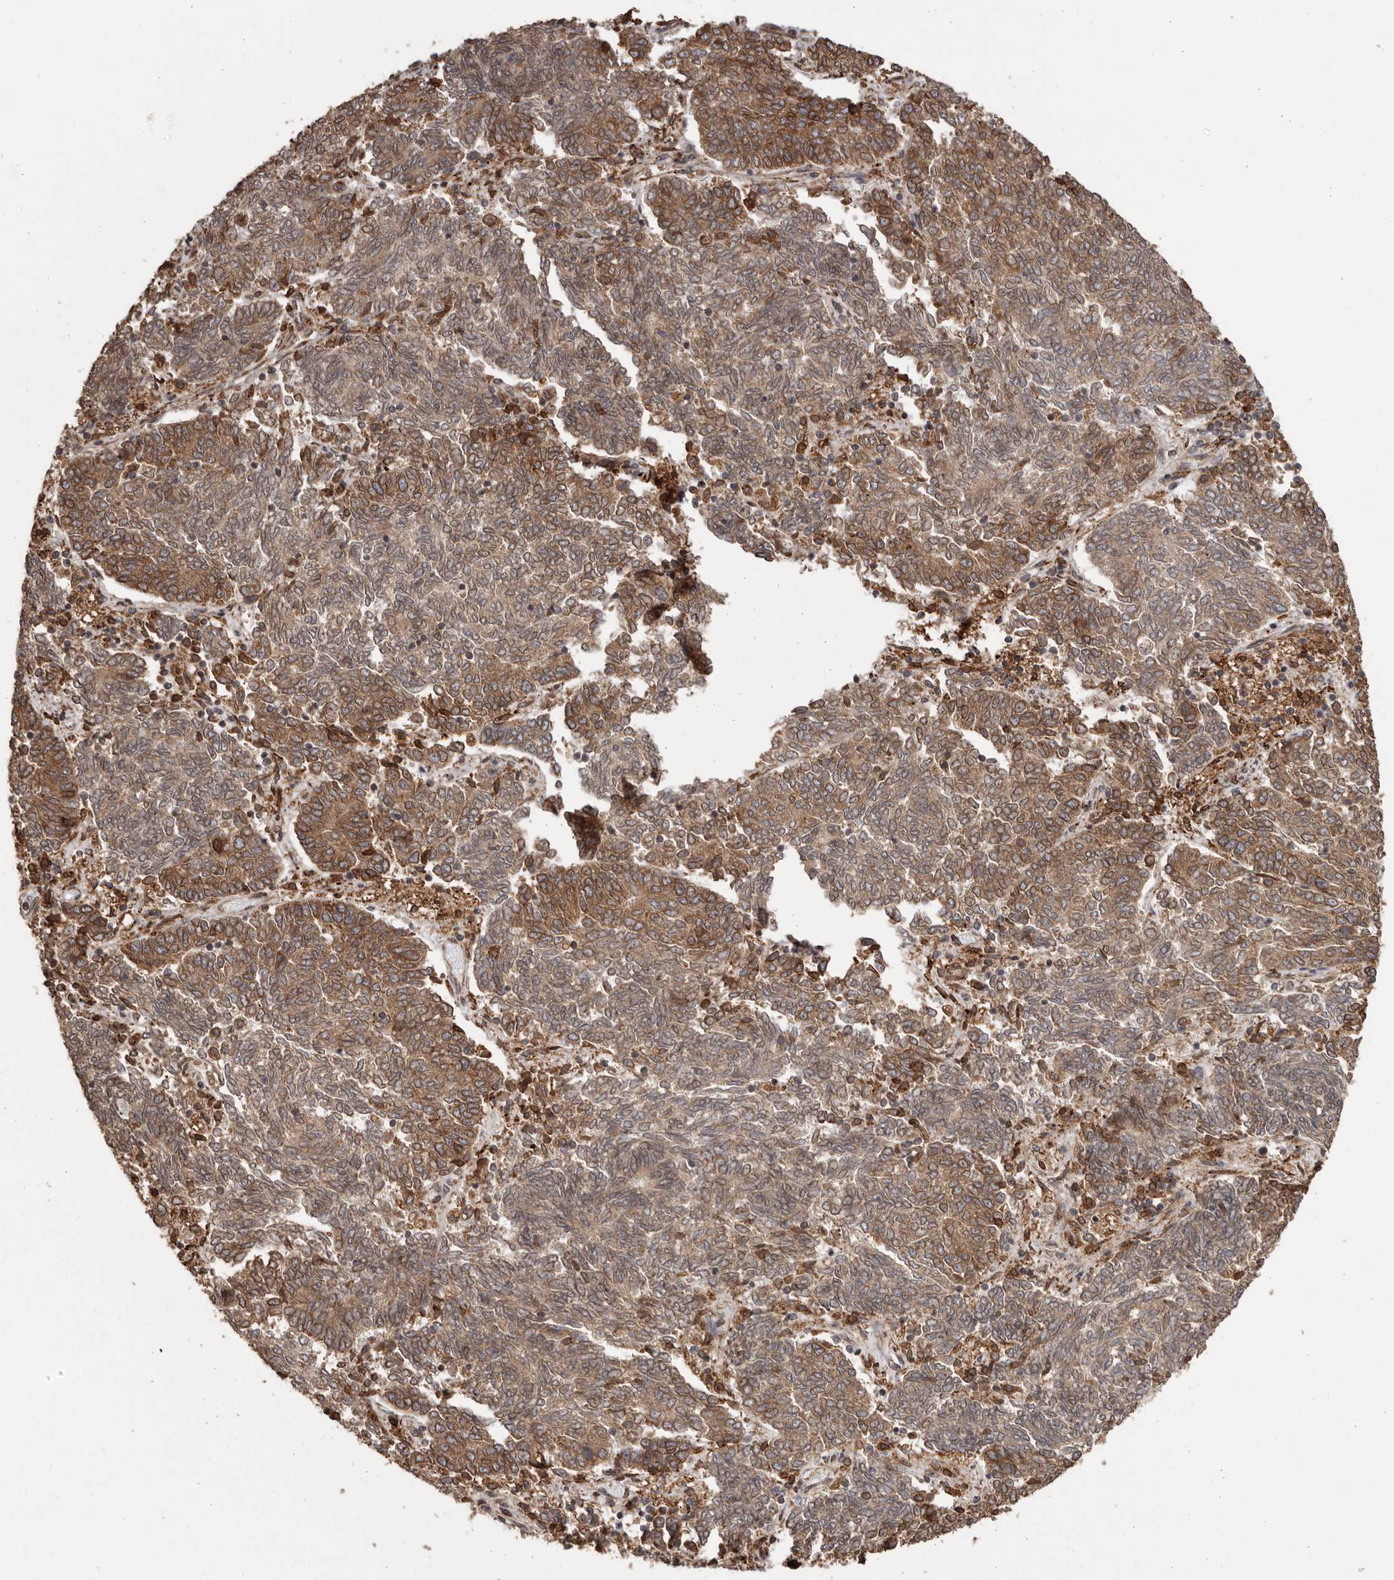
{"staining": {"intensity": "moderate", "quantity": ">75%", "location": "cytoplasmic/membranous"}, "tissue": "endometrial cancer", "cell_type": "Tumor cells", "image_type": "cancer", "snomed": [{"axis": "morphology", "description": "Adenocarcinoma, NOS"}, {"axis": "topography", "description": "Endometrium"}], "caption": "IHC histopathology image of neoplastic tissue: human endometrial adenocarcinoma stained using immunohistochemistry (IHC) shows medium levels of moderate protein expression localized specifically in the cytoplasmic/membranous of tumor cells, appearing as a cytoplasmic/membranous brown color.", "gene": "NUP43", "patient": {"sex": "female", "age": 80}}